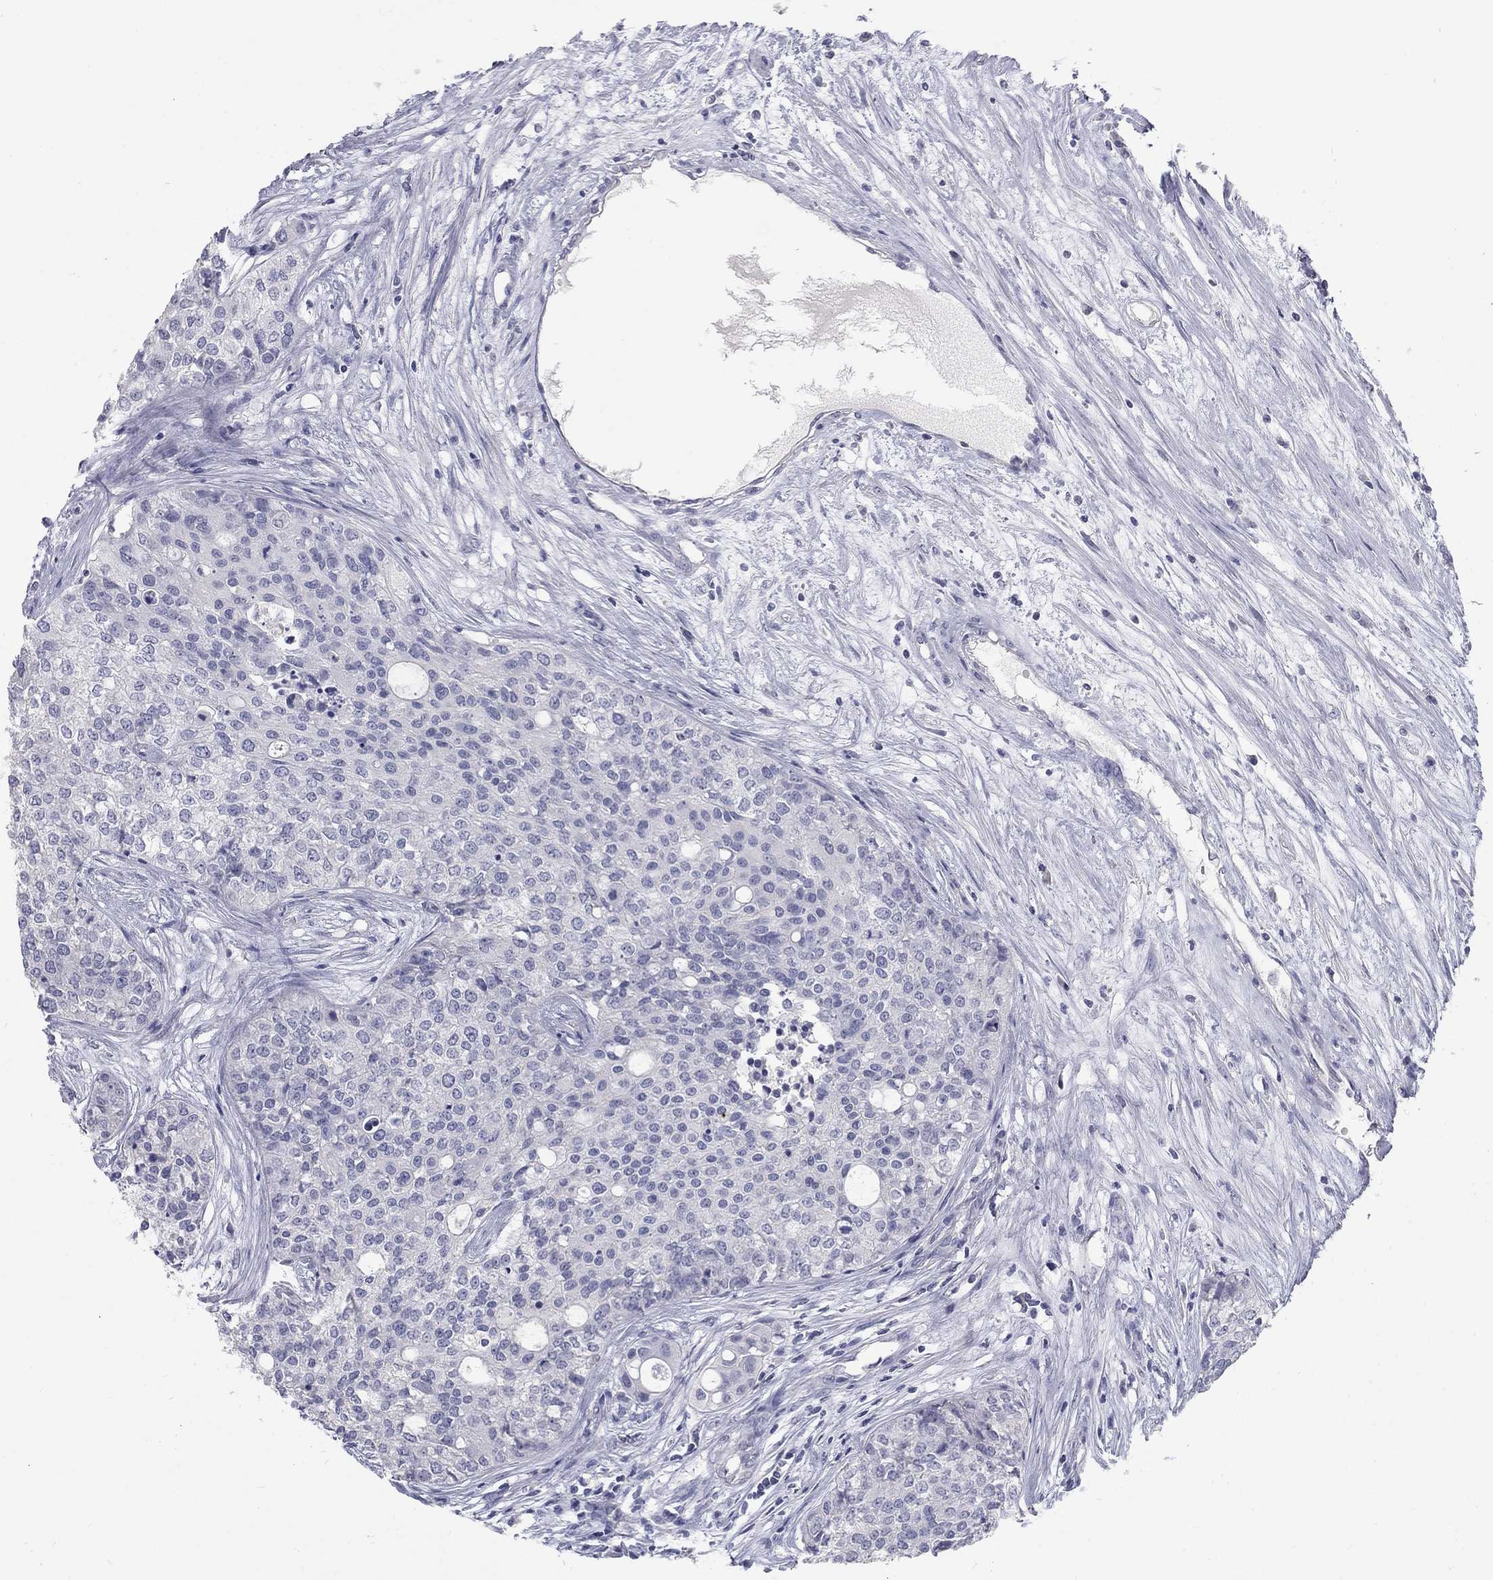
{"staining": {"intensity": "negative", "quantity": "none", "location": "none"}, "tissue": "carcinoid", "cell_type": "Tumor cells", "image_type": "cancer", "snomed": [{"axis": "morphology", "description": "Carcinoid, malignant, NOS"}, {"axis": "topography", "description": "Colon"}], "caption": "Protein analysis of carcinoid displays no significant staining in tumor cells.", "gene": "PTH1R", "patient": {"sex": "male", "age": 81}}